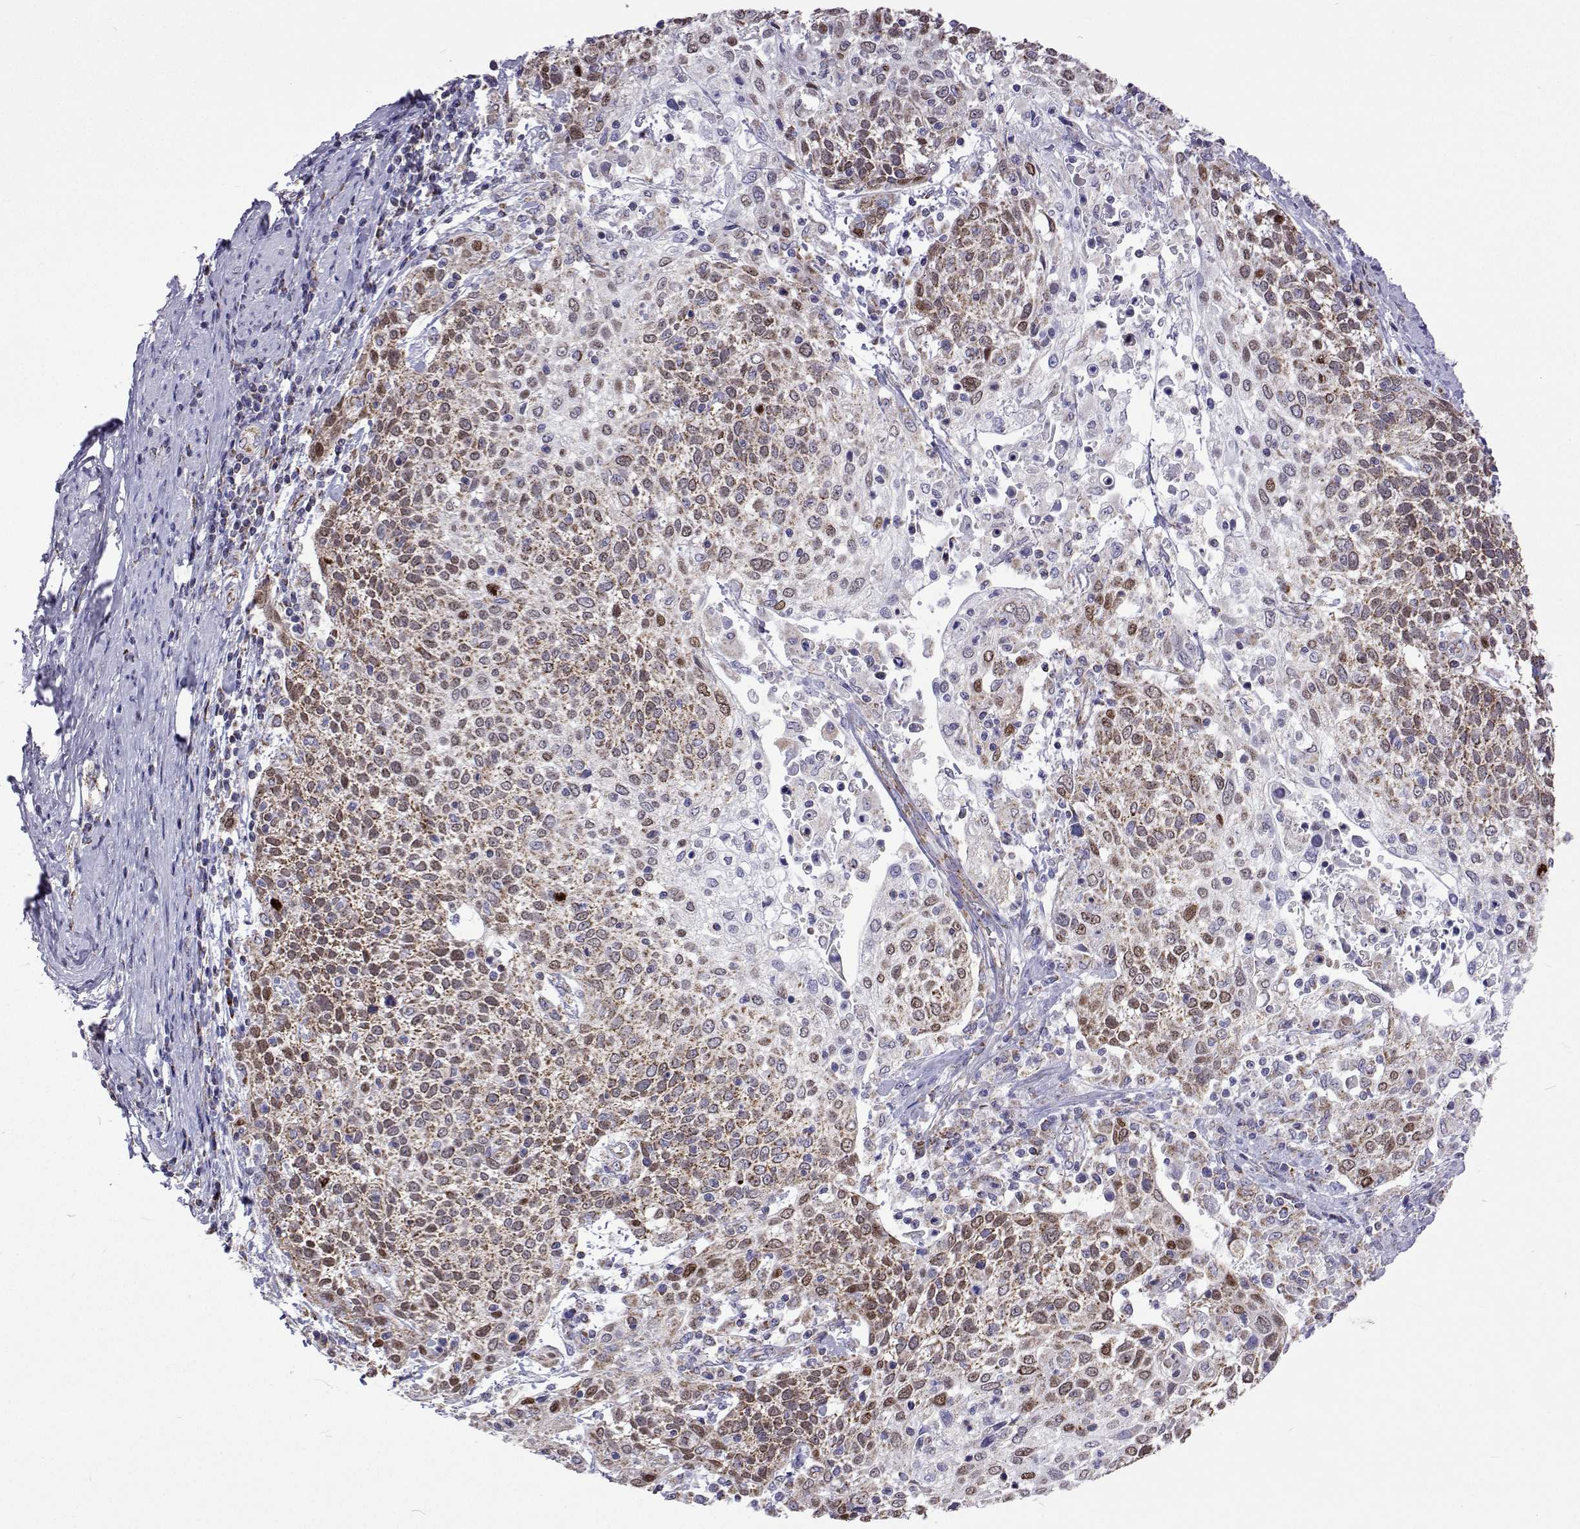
{"staining": {"intensity": "moderate", "quantity": "25%-75%", "location": "cytoplasmic/membranous"}, "tissue": "cervical cancer", "cell_type": "Tumor cells", "image_type": "cancer", "snomed": [{"axis": "morphology", "description": "Squamous cell carcinoma, NOS"}, {"axis": "topography", "description": "Cervix"}], "caption": "Cervical squamous cell carcinoma stained with a protein marker demonstrates moderate staining in tumor cells.", "gene": "MCCC2", "patient": {"sex": "female", "age": 61}}